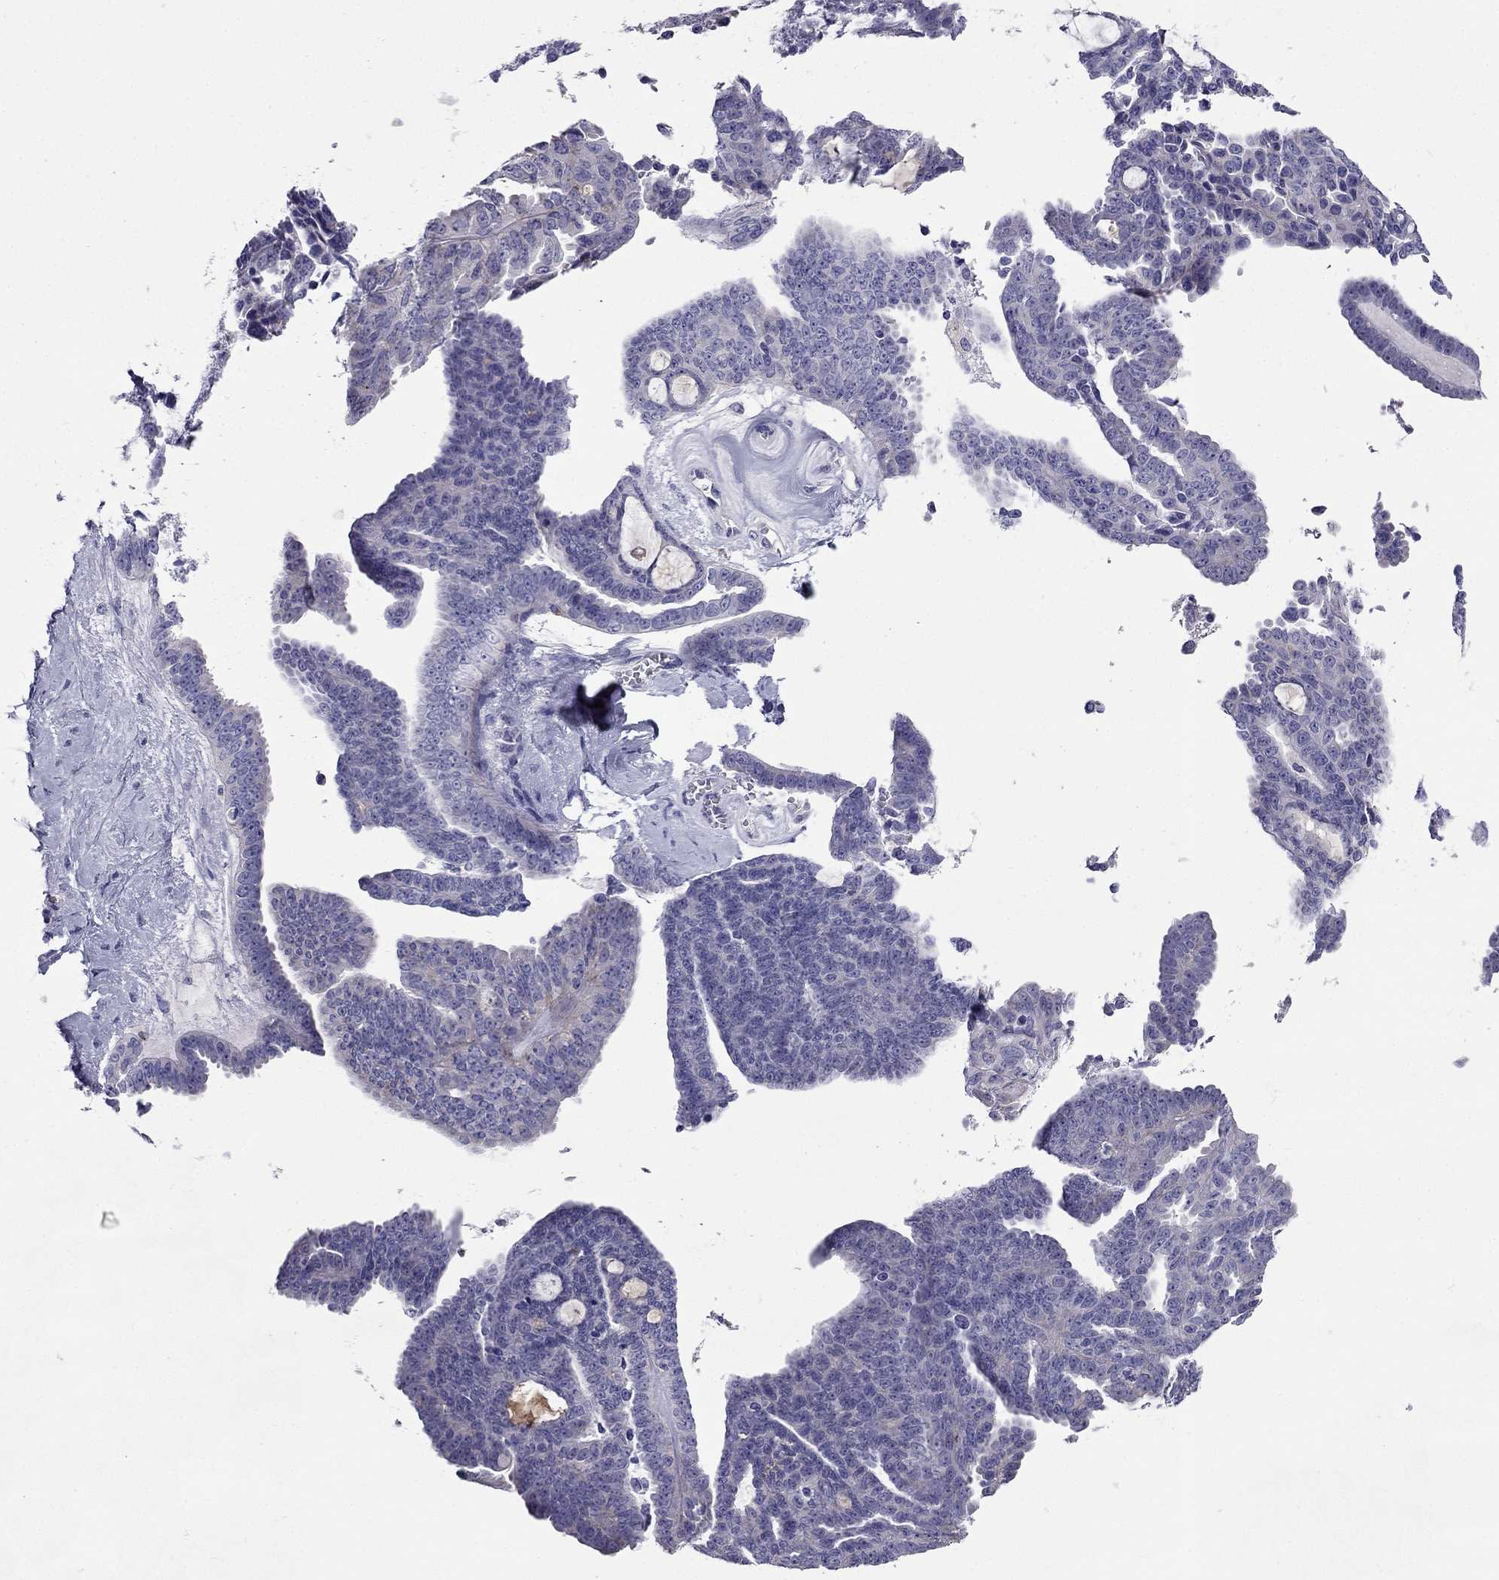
{"staining": {"intensity": "negative", "quantity": "none", "location": "none"}, "tissue": "ovarian cancer", "cell_type": "Tumor cells", "image_type": "cancer", "snomed": [{"axis": "morphology", "description": "Cystadenocarcinoma, serous, NOS"}, {"axis": "topography", "description": "Ovary"}], "caption": "A high-resolution photomicrograph shows IHC staining of serous cystadenocarcinoma (ovarian), which displays no significant staining in tumor cells.", "gene": "PTH", "patient": {"sex": "female", "age": 71}}